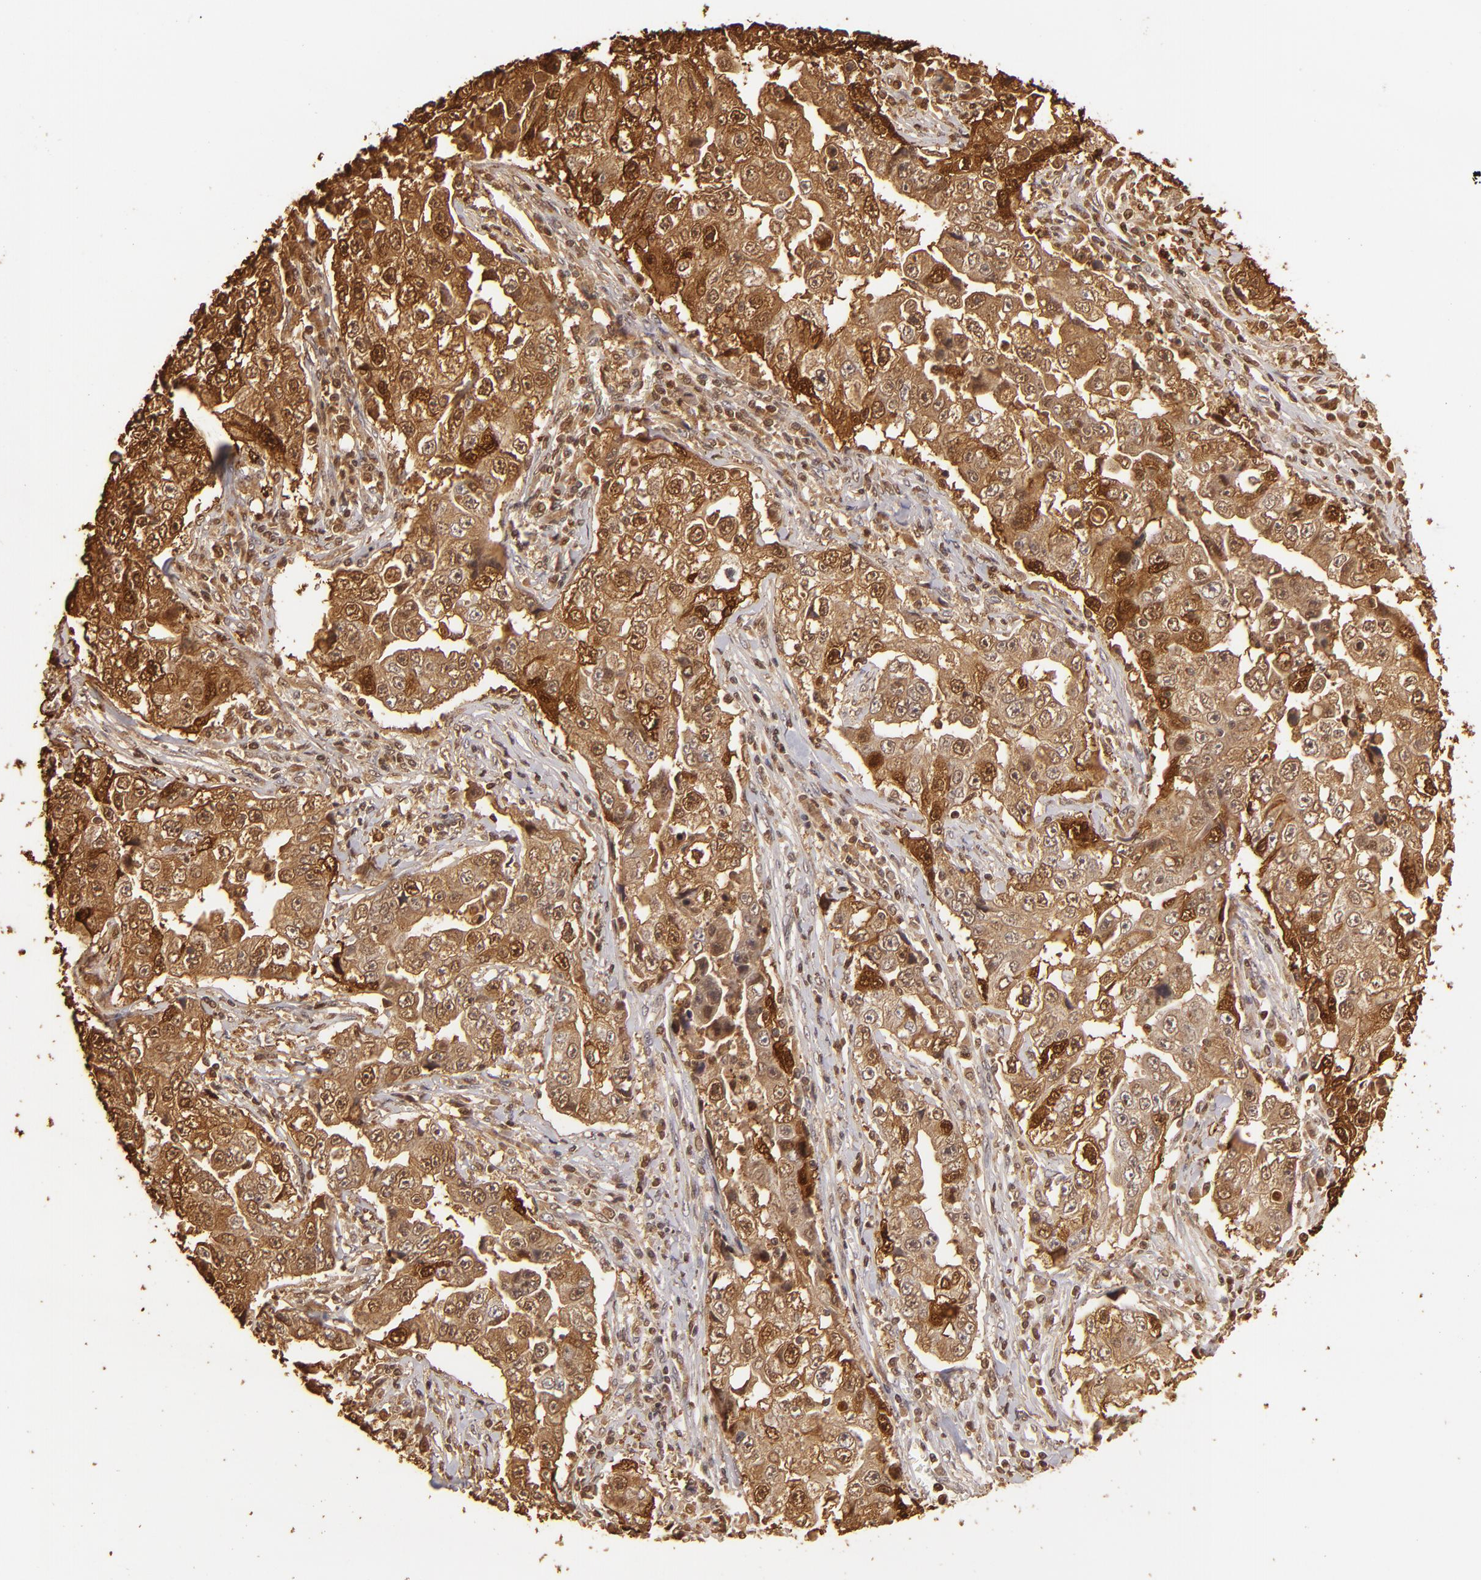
{"staining": {"intensity": "moderate", "quantity": "25%-75%", "location": "cytoplasmic/membranous,nuclear"}, "tissue": "lung cancer", "cell_type": "Tumor cells", "image_type": "cancer", "snomed": [{"axis": "morphology", "description": "Squamous cell carcinoma, NOS"}, {"axis": "topography", "description": "Lung"}], "caption": "Lung cancer stained with DAB immunohistochemistry displays medium levels of moderate cytoplasmic/membranous and nuclear staining in about 25%-75% of tumor cells.", "gene": "S100A2", "patient": {"sex": "male", "age": 64}}